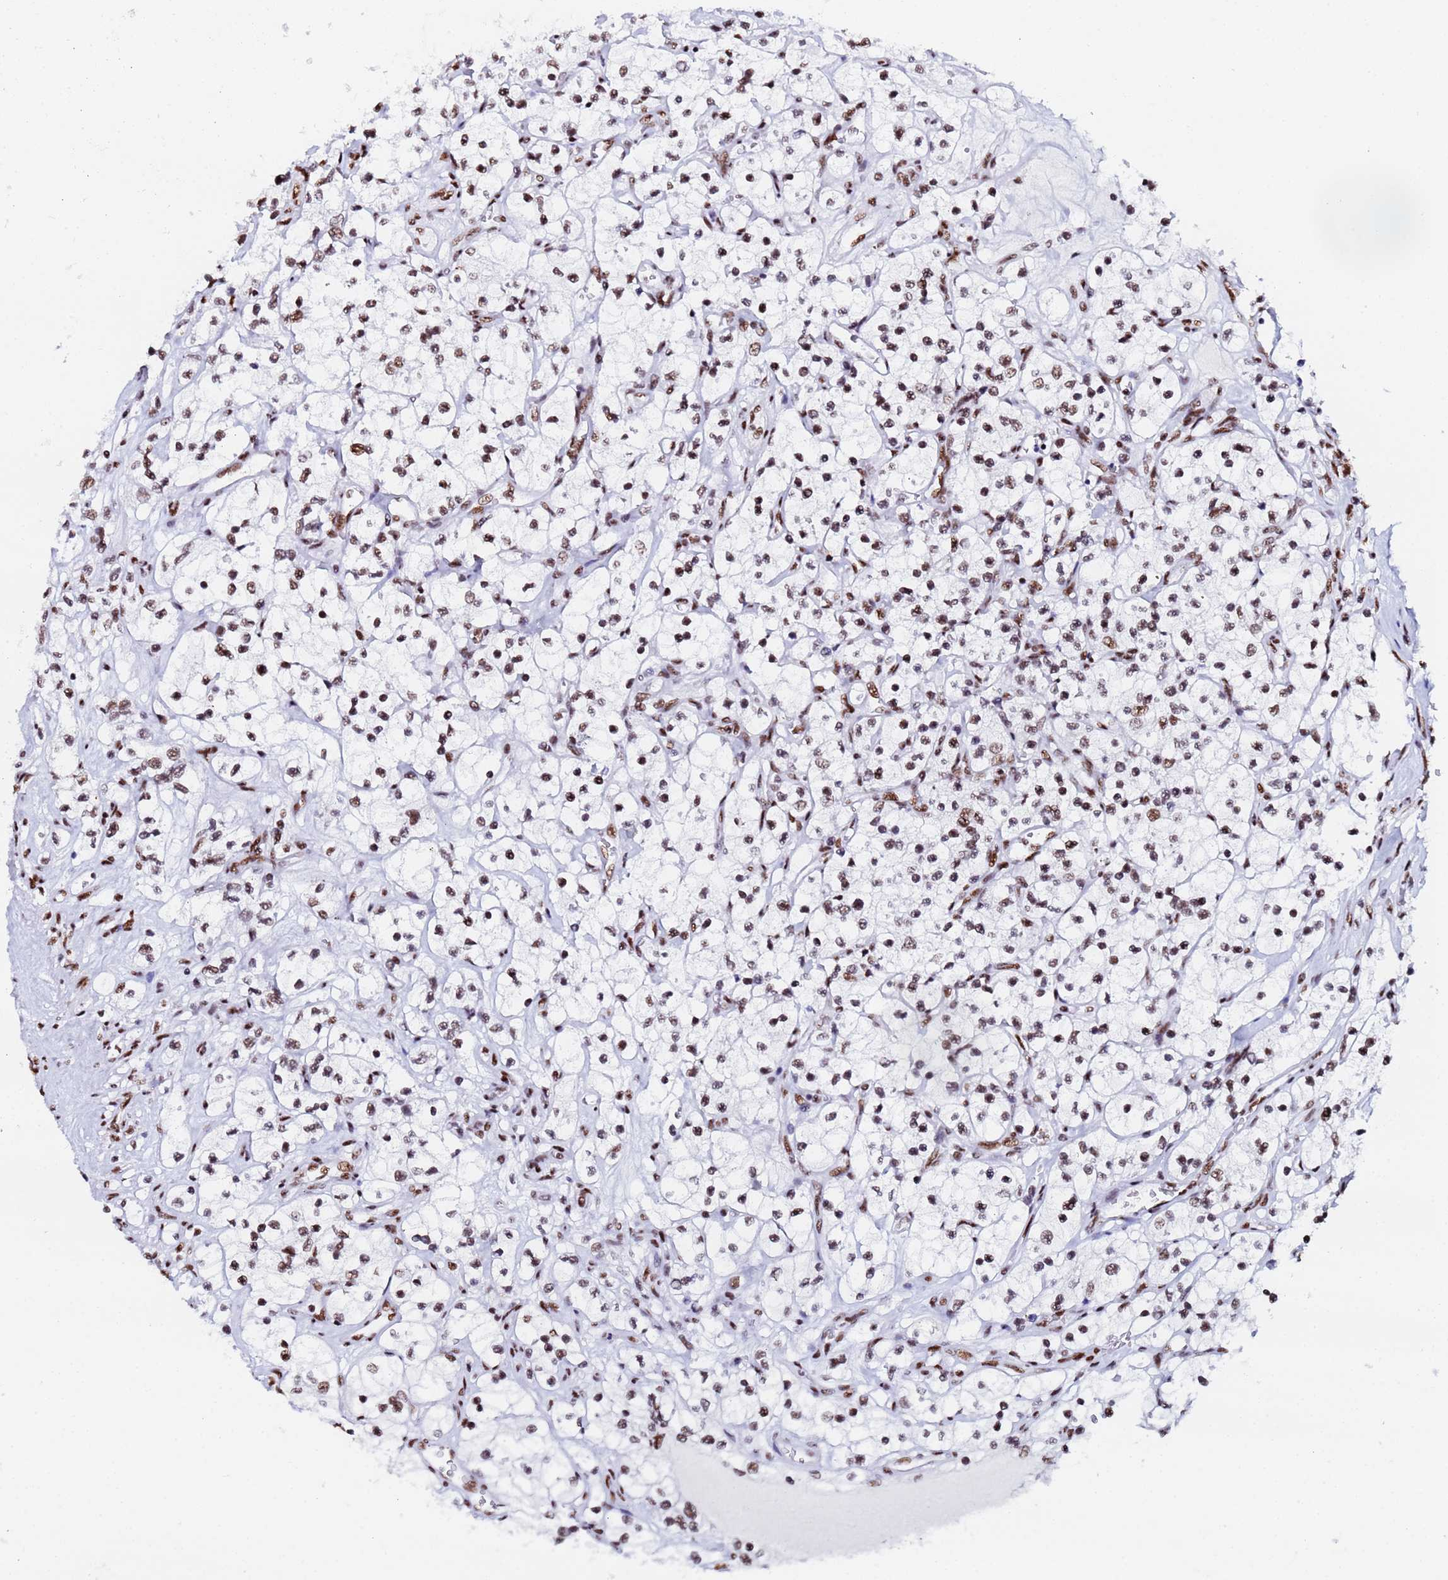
{"staining": {"intensity": "moderate", "quantity": ">75%", "location": "nuclear"}, "tissue": "renal cancer", "cell_type": "Tumor cells", "image_type": "cancer", "snomed": [{"axis": "morphology", "description": "Adenocarcinoma, NOS"}, {"axis": "topography", "description": "Kidney"}], "caption": "Protein staining by immunohistochemistry (IHC) demonstrates moderate nuclear staining in approximately >75% of tumor cells in renal cancer. The staining is performed using DAB brown chromogen to label protein expression. The nuclei are counter-stained blue using hematoxylin.", "gene": "SNRPA1", "patient": {"sex": "female", "age": 69}}